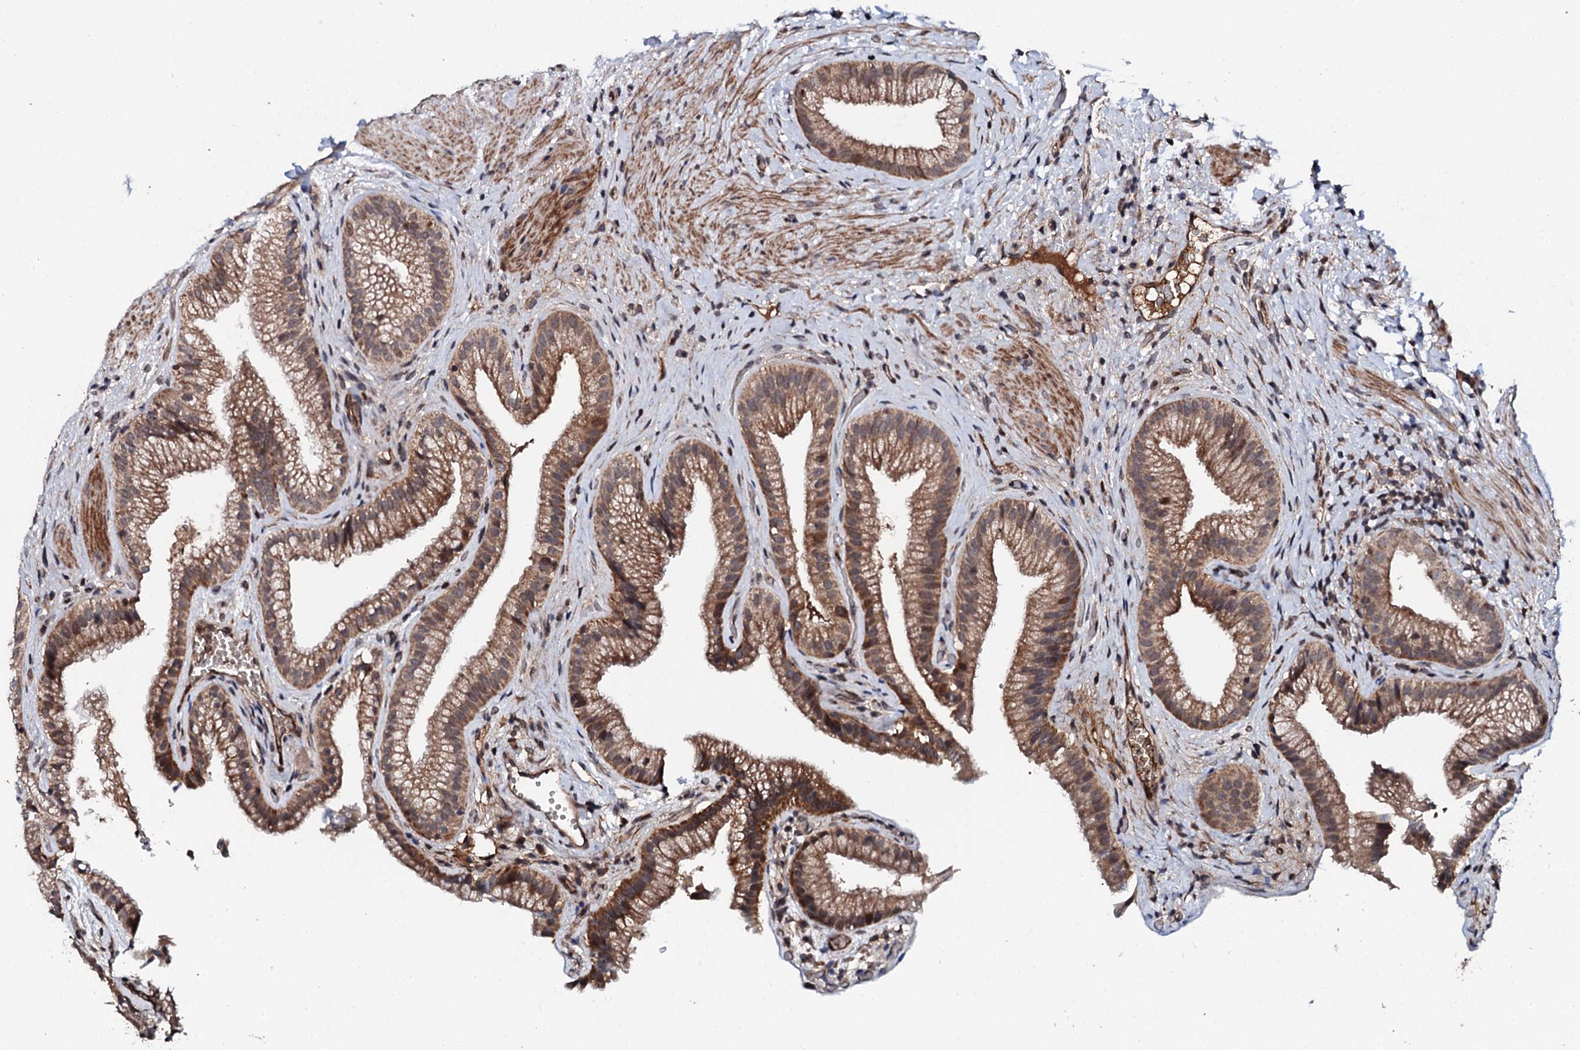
{"staining": {"intensity": "moderate", "quantity": ">75%", "location": "cytoplasmic/membranous"}, "tissue": "gallbladder", "cell_type": "Glandular cells", "image_type": "normal", "snomed": [{"axis": "morphology", "description": "Normal tissue, NOS"}, {"axis": "morphology", "description": "Inflammation, NOS"}, {"axis": "topography", "description": "Gallbladder"}], "caption": "Immunohistochemical staining of unremarkable human gallbladder exhibits medium levels of moderate cytoplasmic/membranous expression in about >75% of glandular cells.", "gene": "FAM111A", "patient": {"sex": "male", "age": 51}}